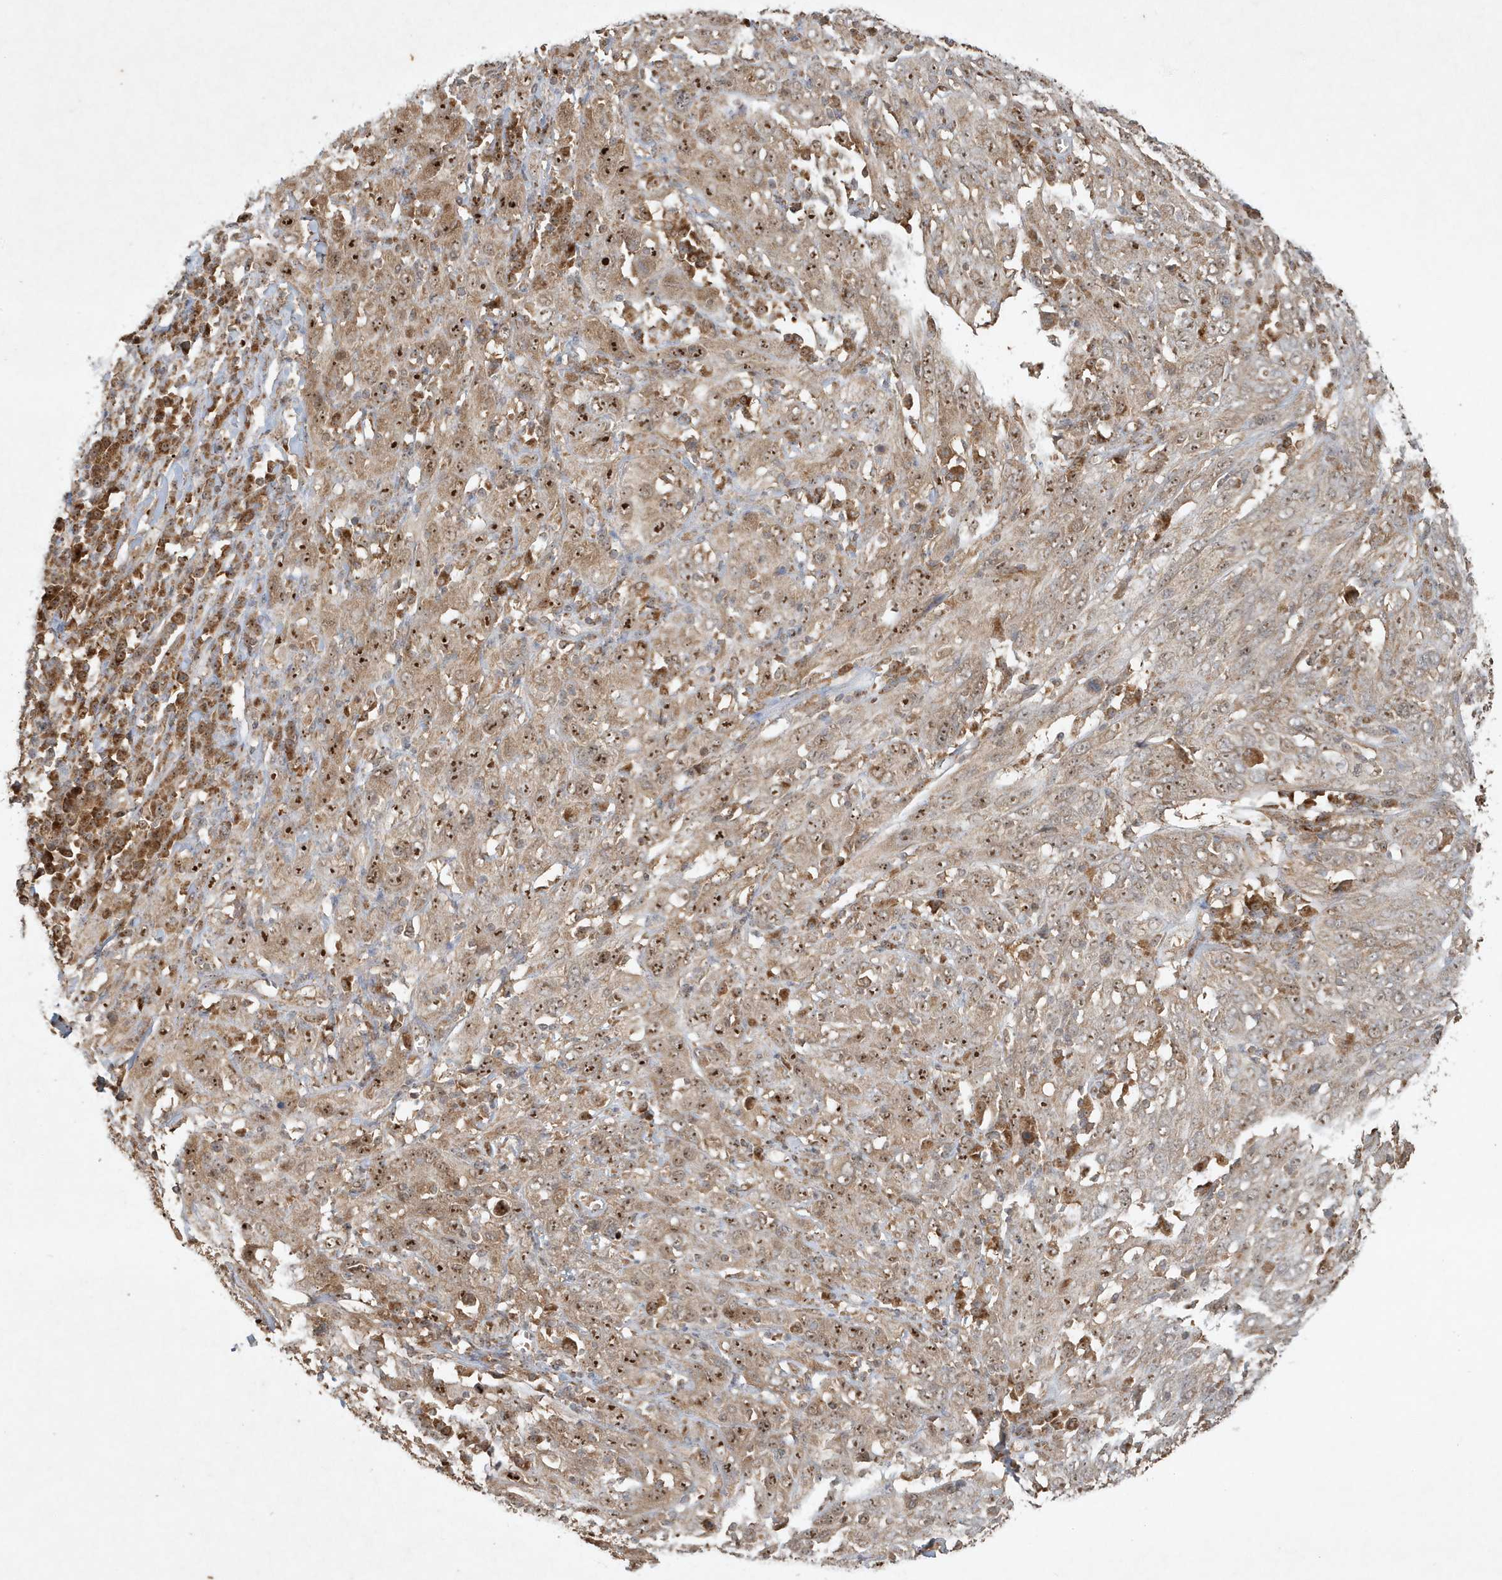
{"staining": {"intensity": "strong", "quantity": "25%-75%", "location": "cytoplasmic/membranous,nuclear"}, "tissue": "cervical cancer", "cell_type": "Tumor cells", "image_type": "cancer", "snomed": [{"axis": "morphology", "description": "Squamous cell carcinoma, NOS"}, {"axis": "topography", "description": "Cervix"}], "caption": "IHC micrograph of neoplastic tissue: squamous cell carcinoma (cervical) stained using immunohistochemistry shows high levels of strong protein expression localized specifically in the cytoplasmic/membranous and nuclear of tumor cells, appearing as a cytoplasmic/membranous and nuclear brown color.", "gene": "ABCB9", "patient": {"sex": "female", "age": 46}}